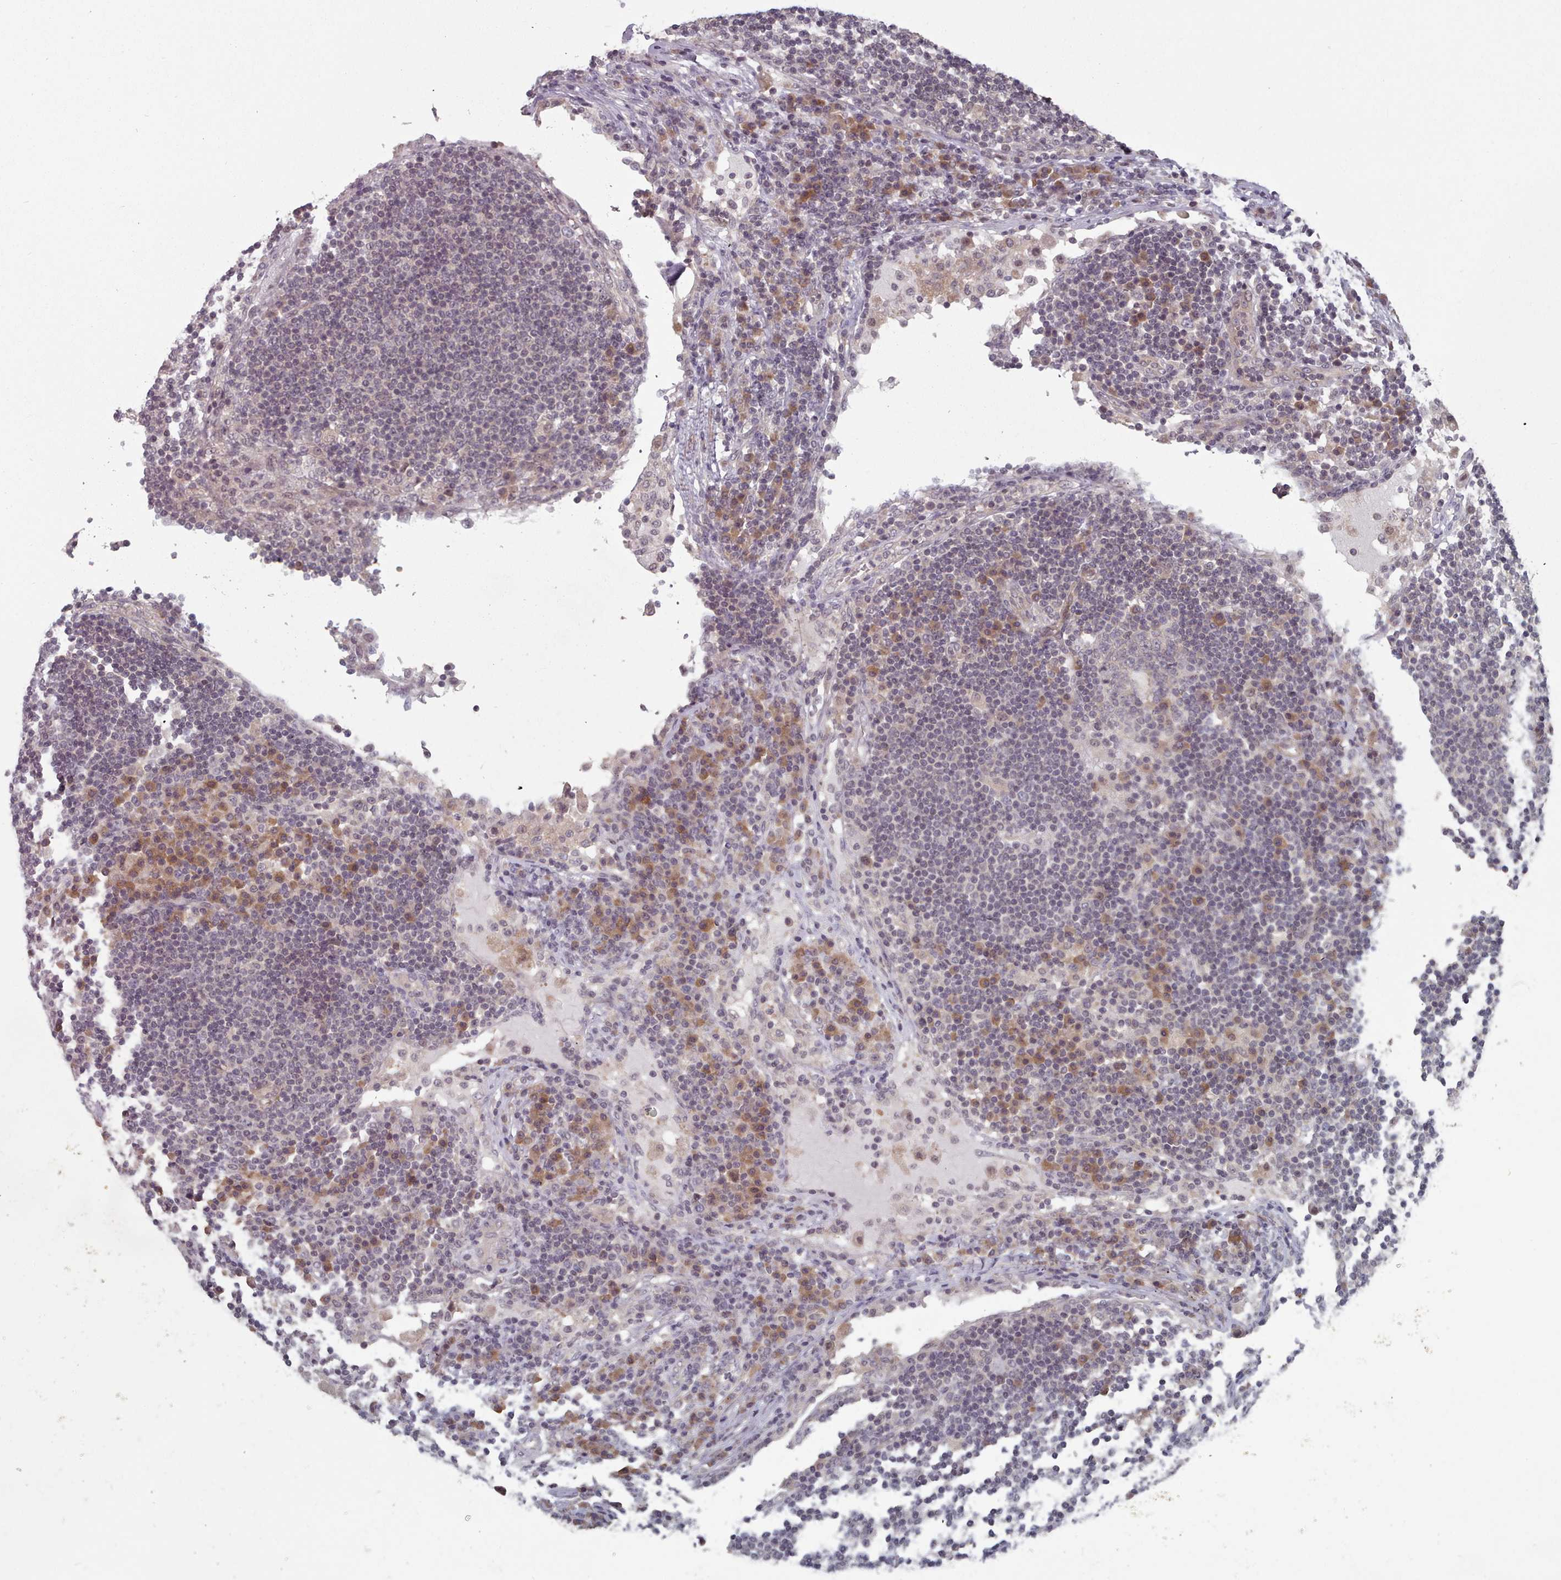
{"staining": {"intensity": "negative", "quantity": "none", "location": "none"}, "tissue": "lymph node", "cell_type": "Germinal center cells", "image_type": "normal", "snomed": [{"axis": "morphology", "description": "Normal tissue, NOS"}, {"axis": "topography", "description": "Lymph node"}], "caption": "Immunohistochemistry micrograph of benign lymph node: lymph node stained with DAB demonstrates no significant protein expression in germinal center cells.", "gene": "HYAL3", "patient": {"sex": "female", "age": 53}}